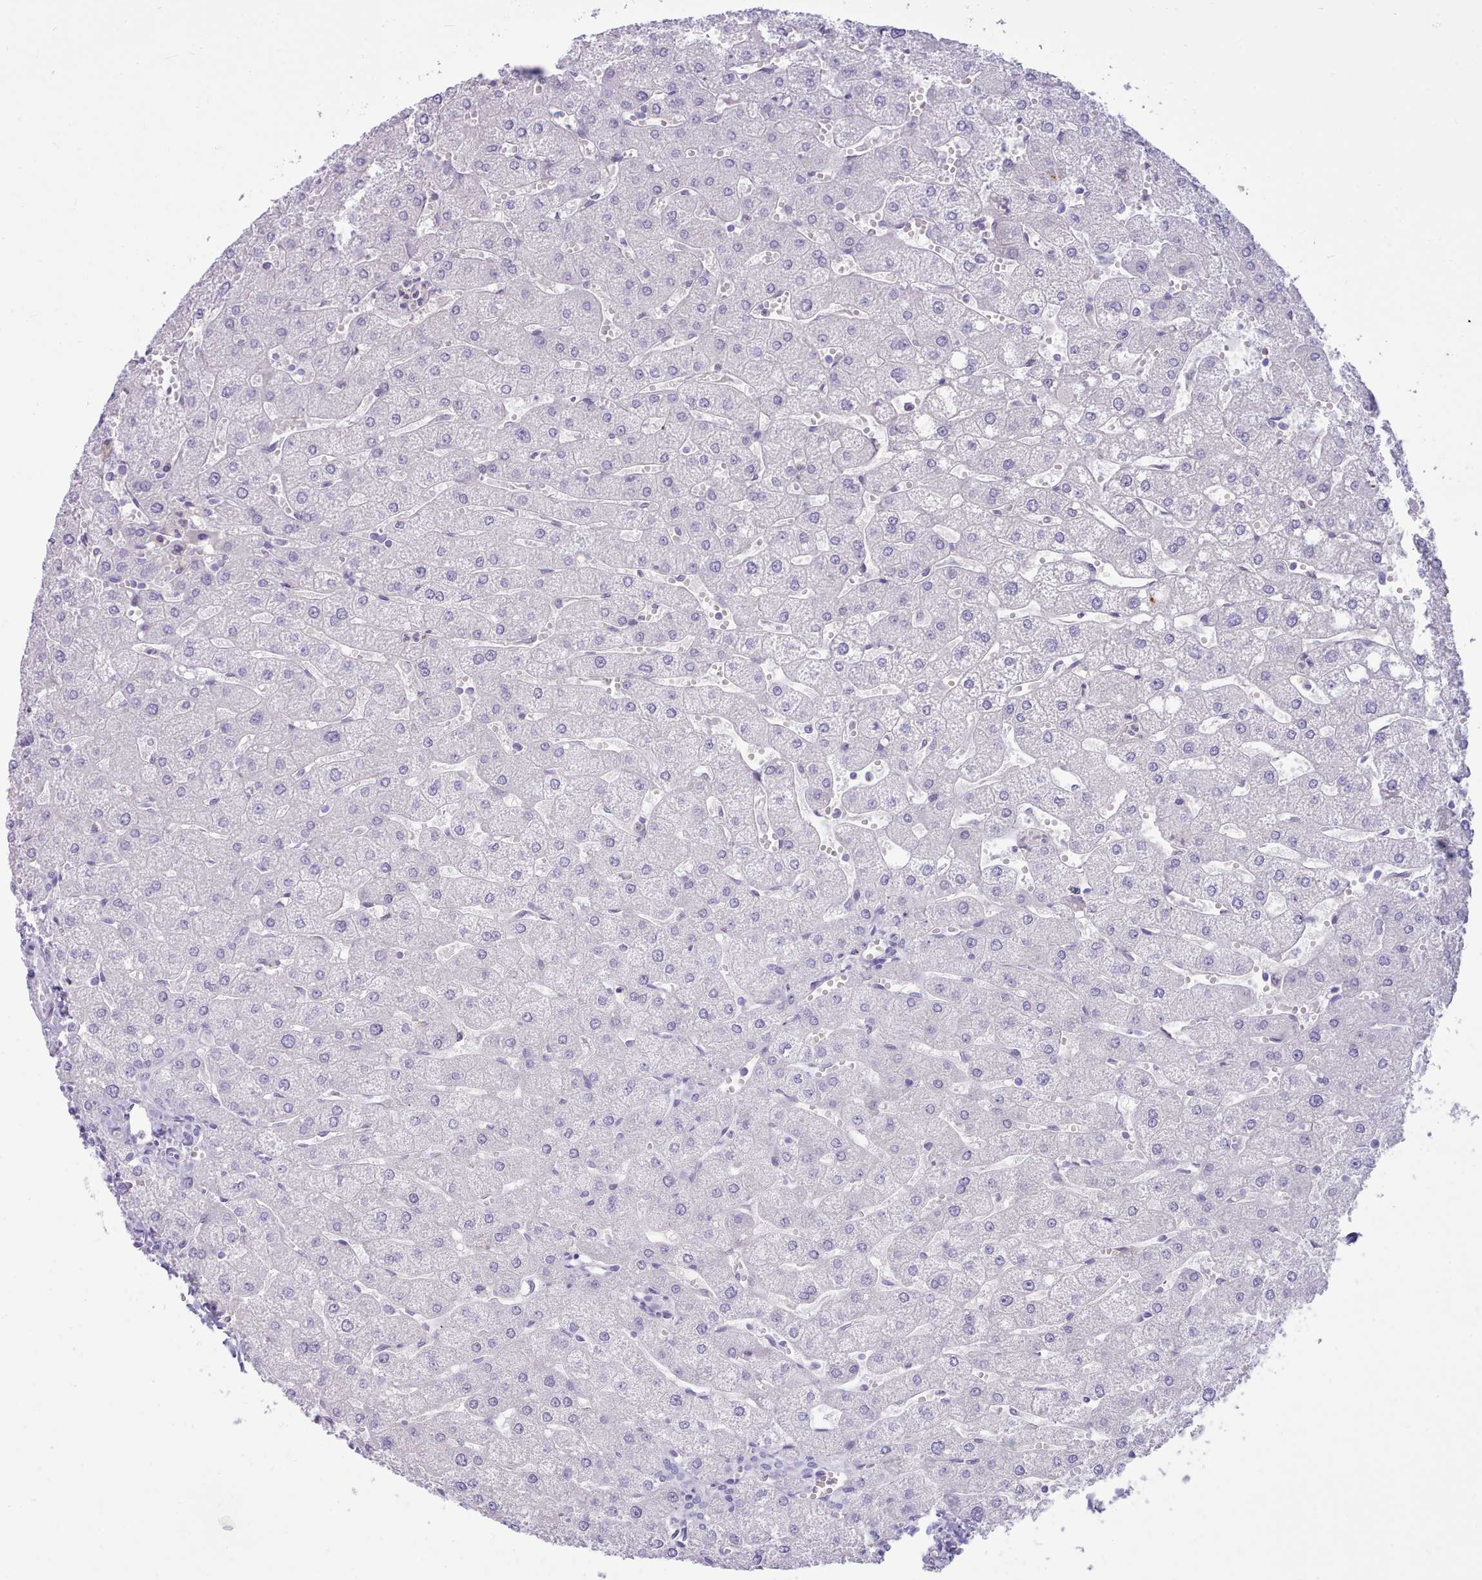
{"staining": {"intensity": "negative", "quantity": "none", "location": "none"}, "tissue": "liver", "cell_type": "Cholangiocytes", "image_type": "normal", "snomed": [{"axis": "morphology", "description": "Normal tissue, NOS"}, {"axis": "topography", "description": "Liver"}], "caption": "The IHC histopathology image has no significant staining in cholangiocytes of liver. (Brightfield microscopy of DAB immunohistochemistry (IHC) at high magnification).", "gene": "NKX1", "patient": {"sex": "male", "age": 67}}